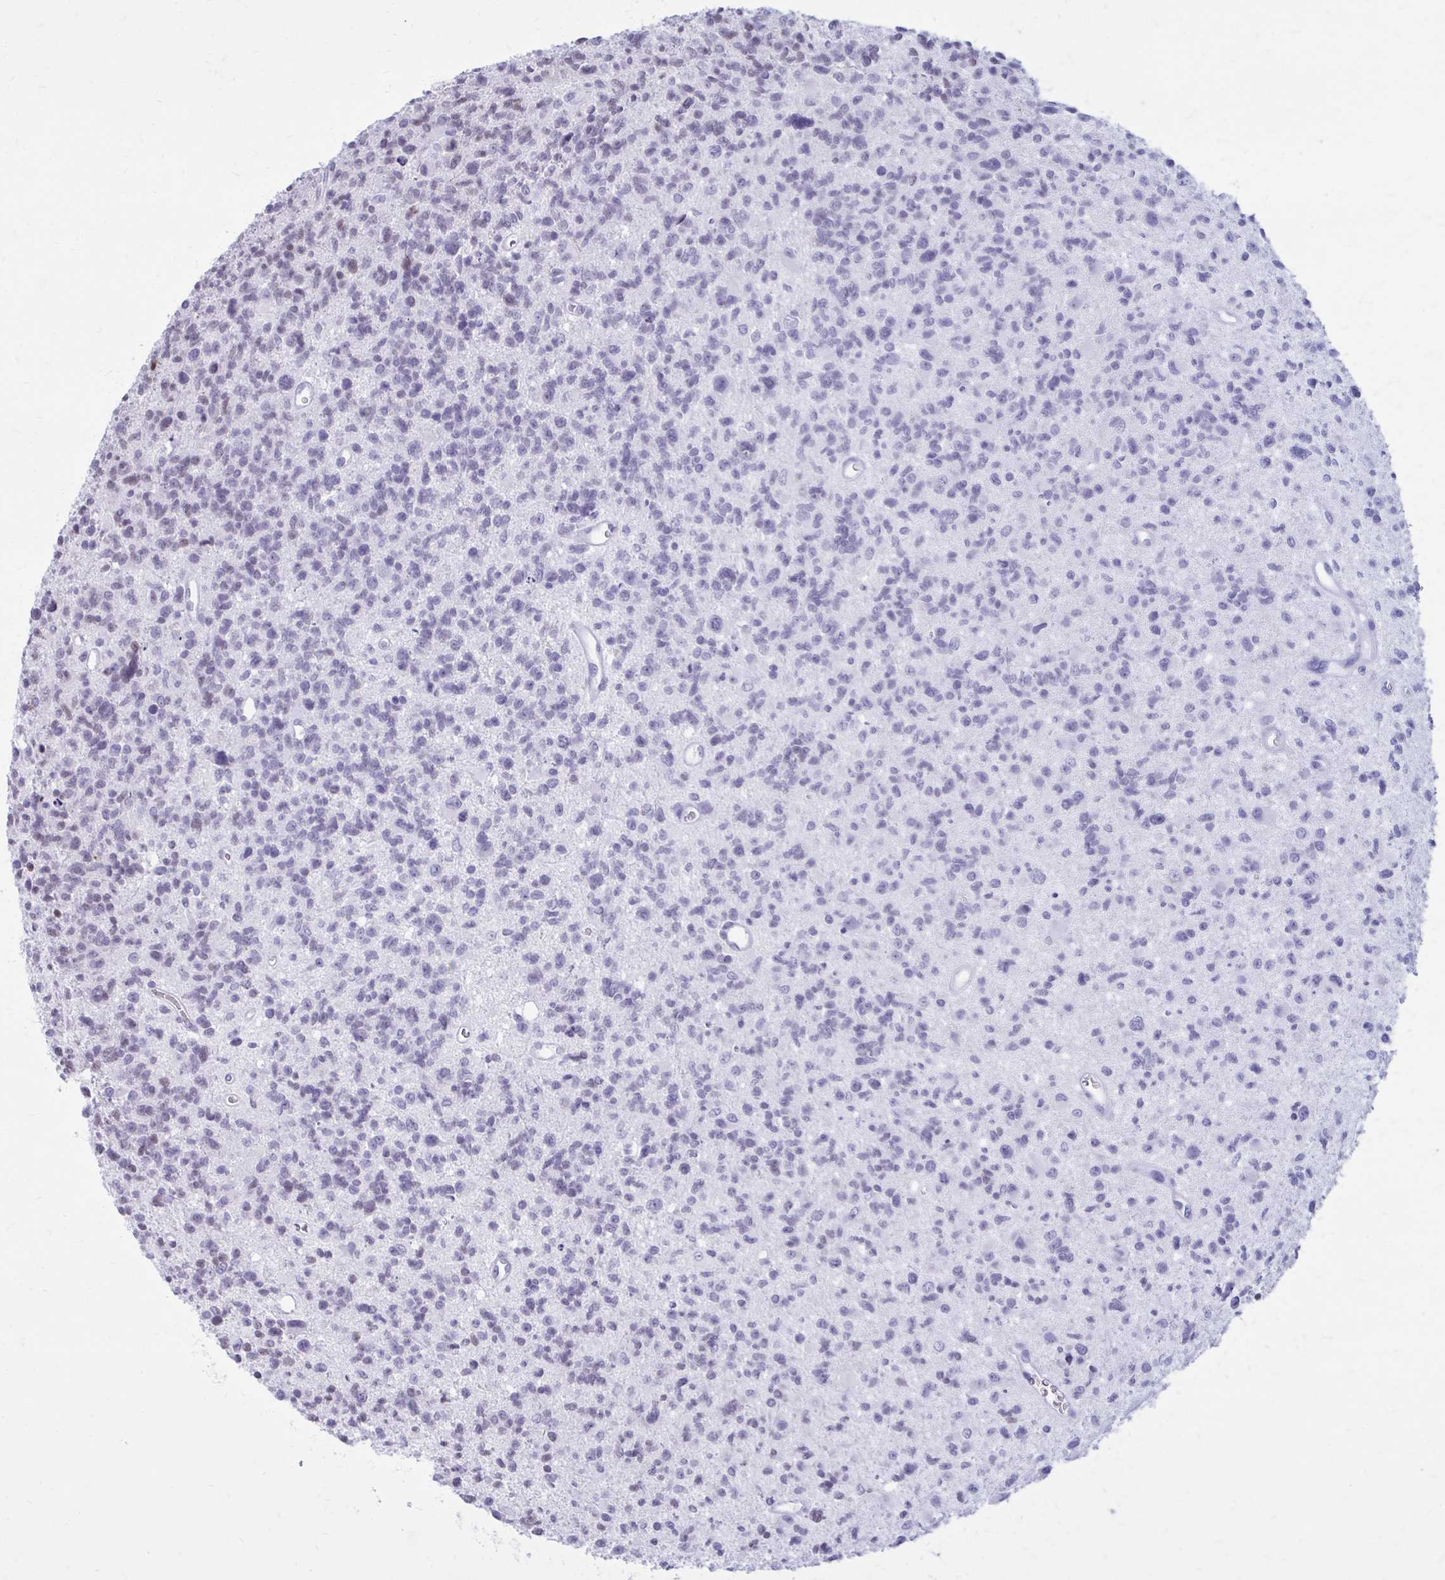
{"staining": {"intensity": "negative", "quantity": "none", "location": "none"}, "tissue": "glioma", "cell_type": "Tumor cells", "image_type": "cancer", "snomed": [{"axis": "morphology", "description": "Glioma, malignant, High grade"}, {"axis": "topography", "description": "Brain"}], "caption": "Tumor cells are negative for brown protein staining in malignant high-grade glioma.", "gene": "PROSER1", "patient": {"sex": "male", "age": 29}}